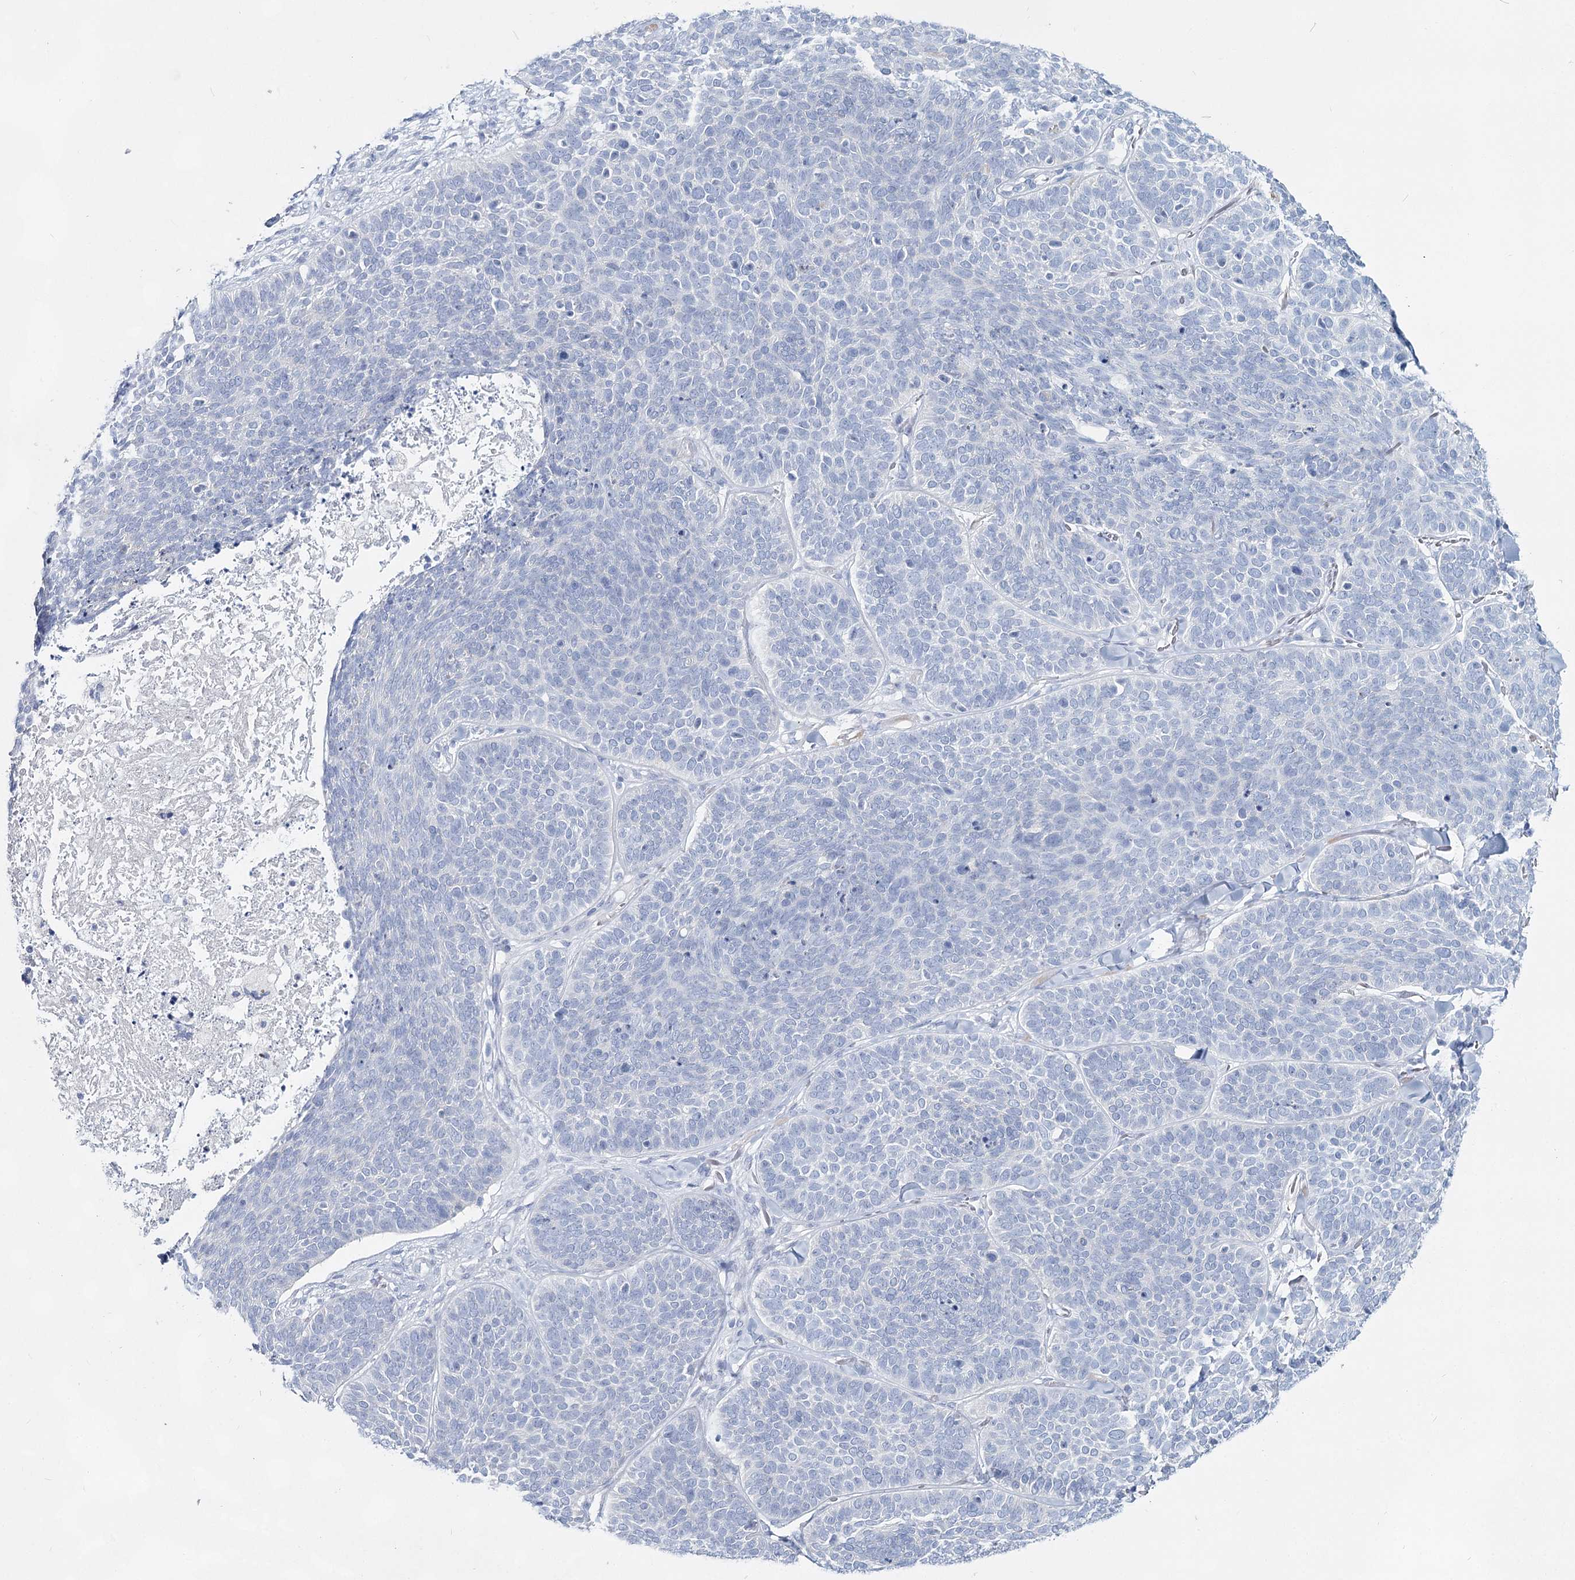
{"staining": {"intensity": "negative", "quantity": "none", "location": "none"}, "tissue": "skin cancer", "cell_type": "Tumor cells", "image_type": "cancer", "snomed": [{"axis": "morphology", "description": "Basal cell carcinoma"}, {"axis": "topography", "description": "Skin"}], "caption": "This is a image of IHC staining of skin cancer (basal cell carcinoma), which shows no positivity in tumor cells. Brightfield microscopy of IHC stained with DAB (brown) and hematoxylin (blue), captured at high magnification.", "gene": "SLC17A2", "patient": {"sex": "male", "age": 85}}